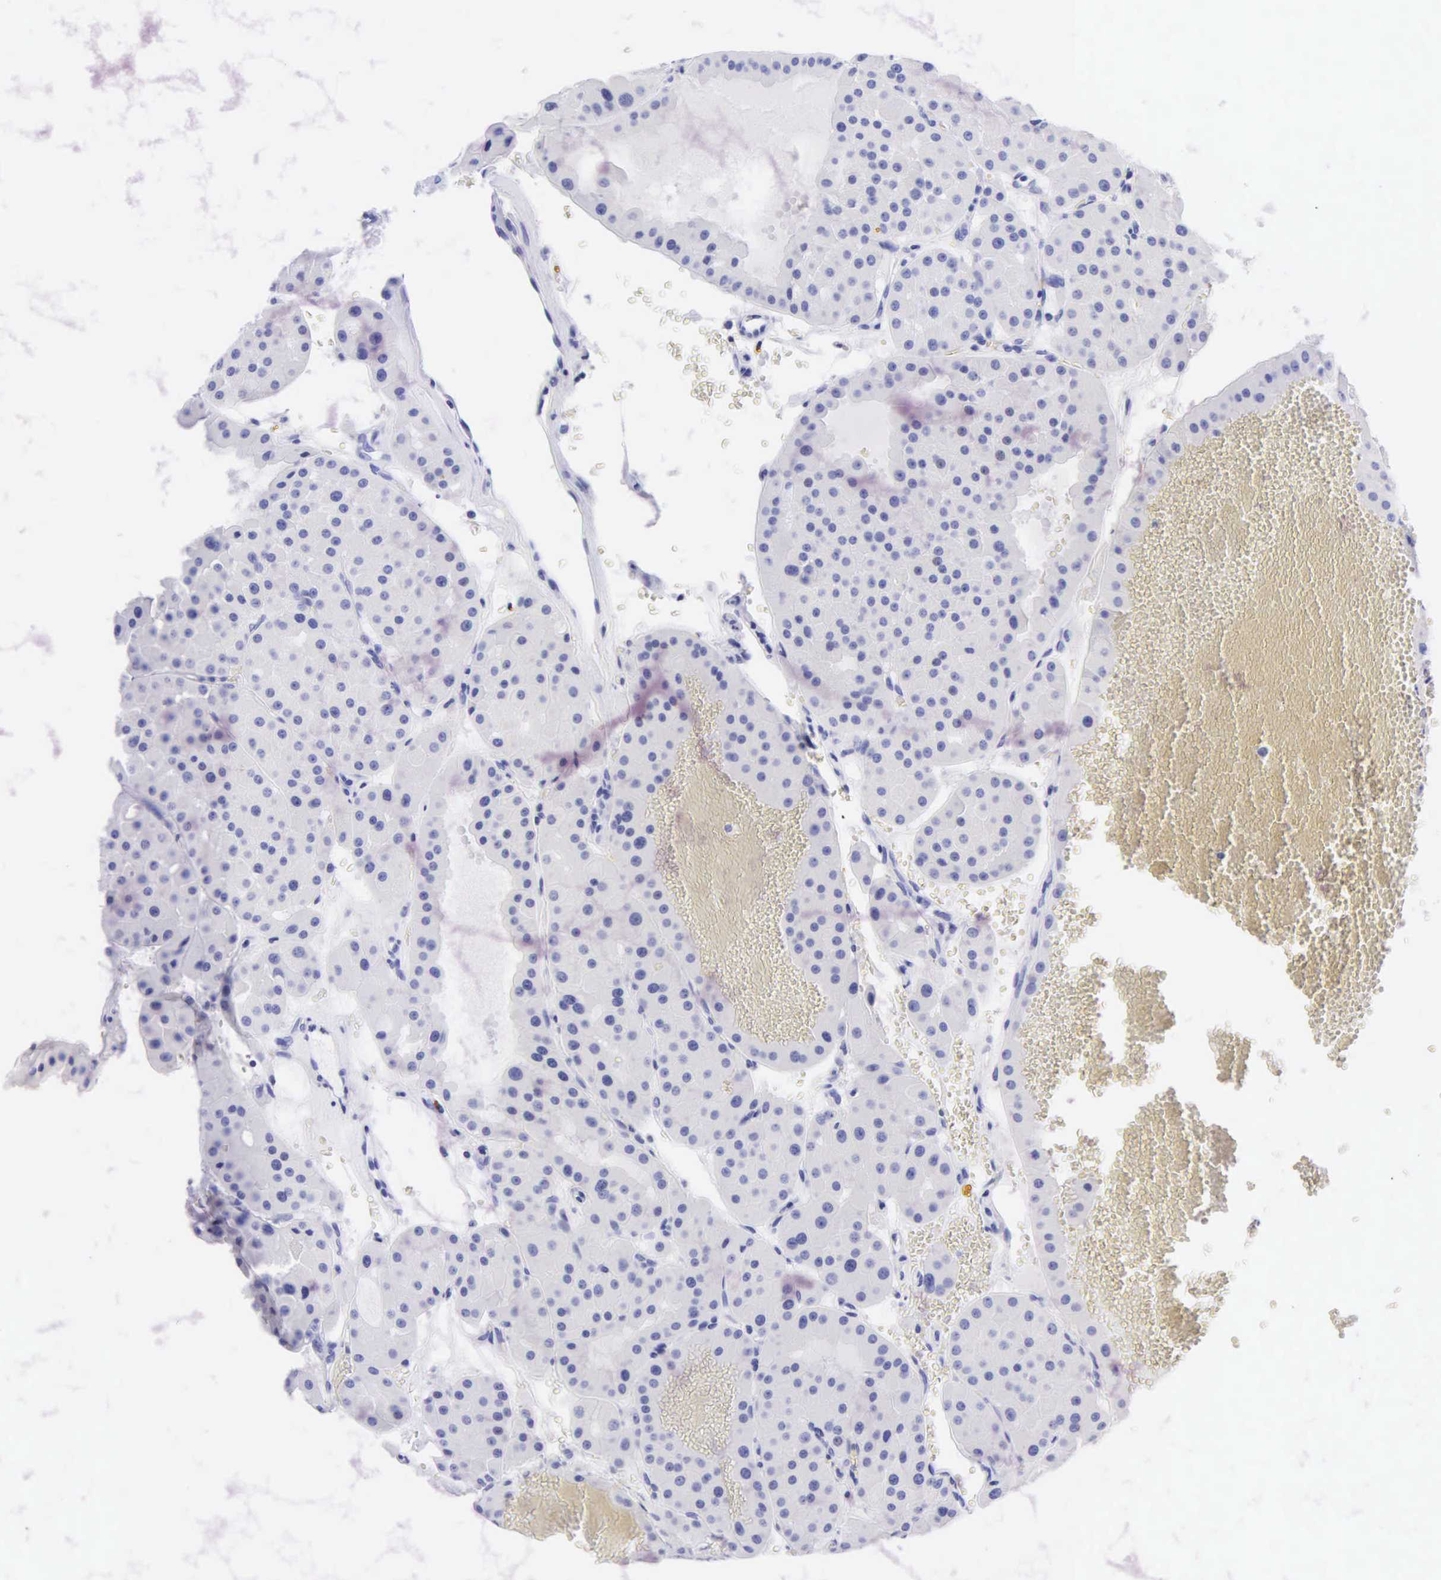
{"staining": {"intensity": "negative", "quantity": "none", "location": "none"}, "tissue": "renal cancer", "cell_type": "Tumor cells", "image_type": "cancer", "snomed": [{"axis": "morphology", "description": "Adenocarcinoma, uncertain malignant potential"}, {"axis": "topography", "description": "Kidney"}], "caption": "Renal cancer (adenocarcinoma,  uncertain malignant potential) was stained to show a protein in brown. There is no significant expression in tumor cells.", "gene": "KRT20", "patient": {"sex": "male", "age": 63}}